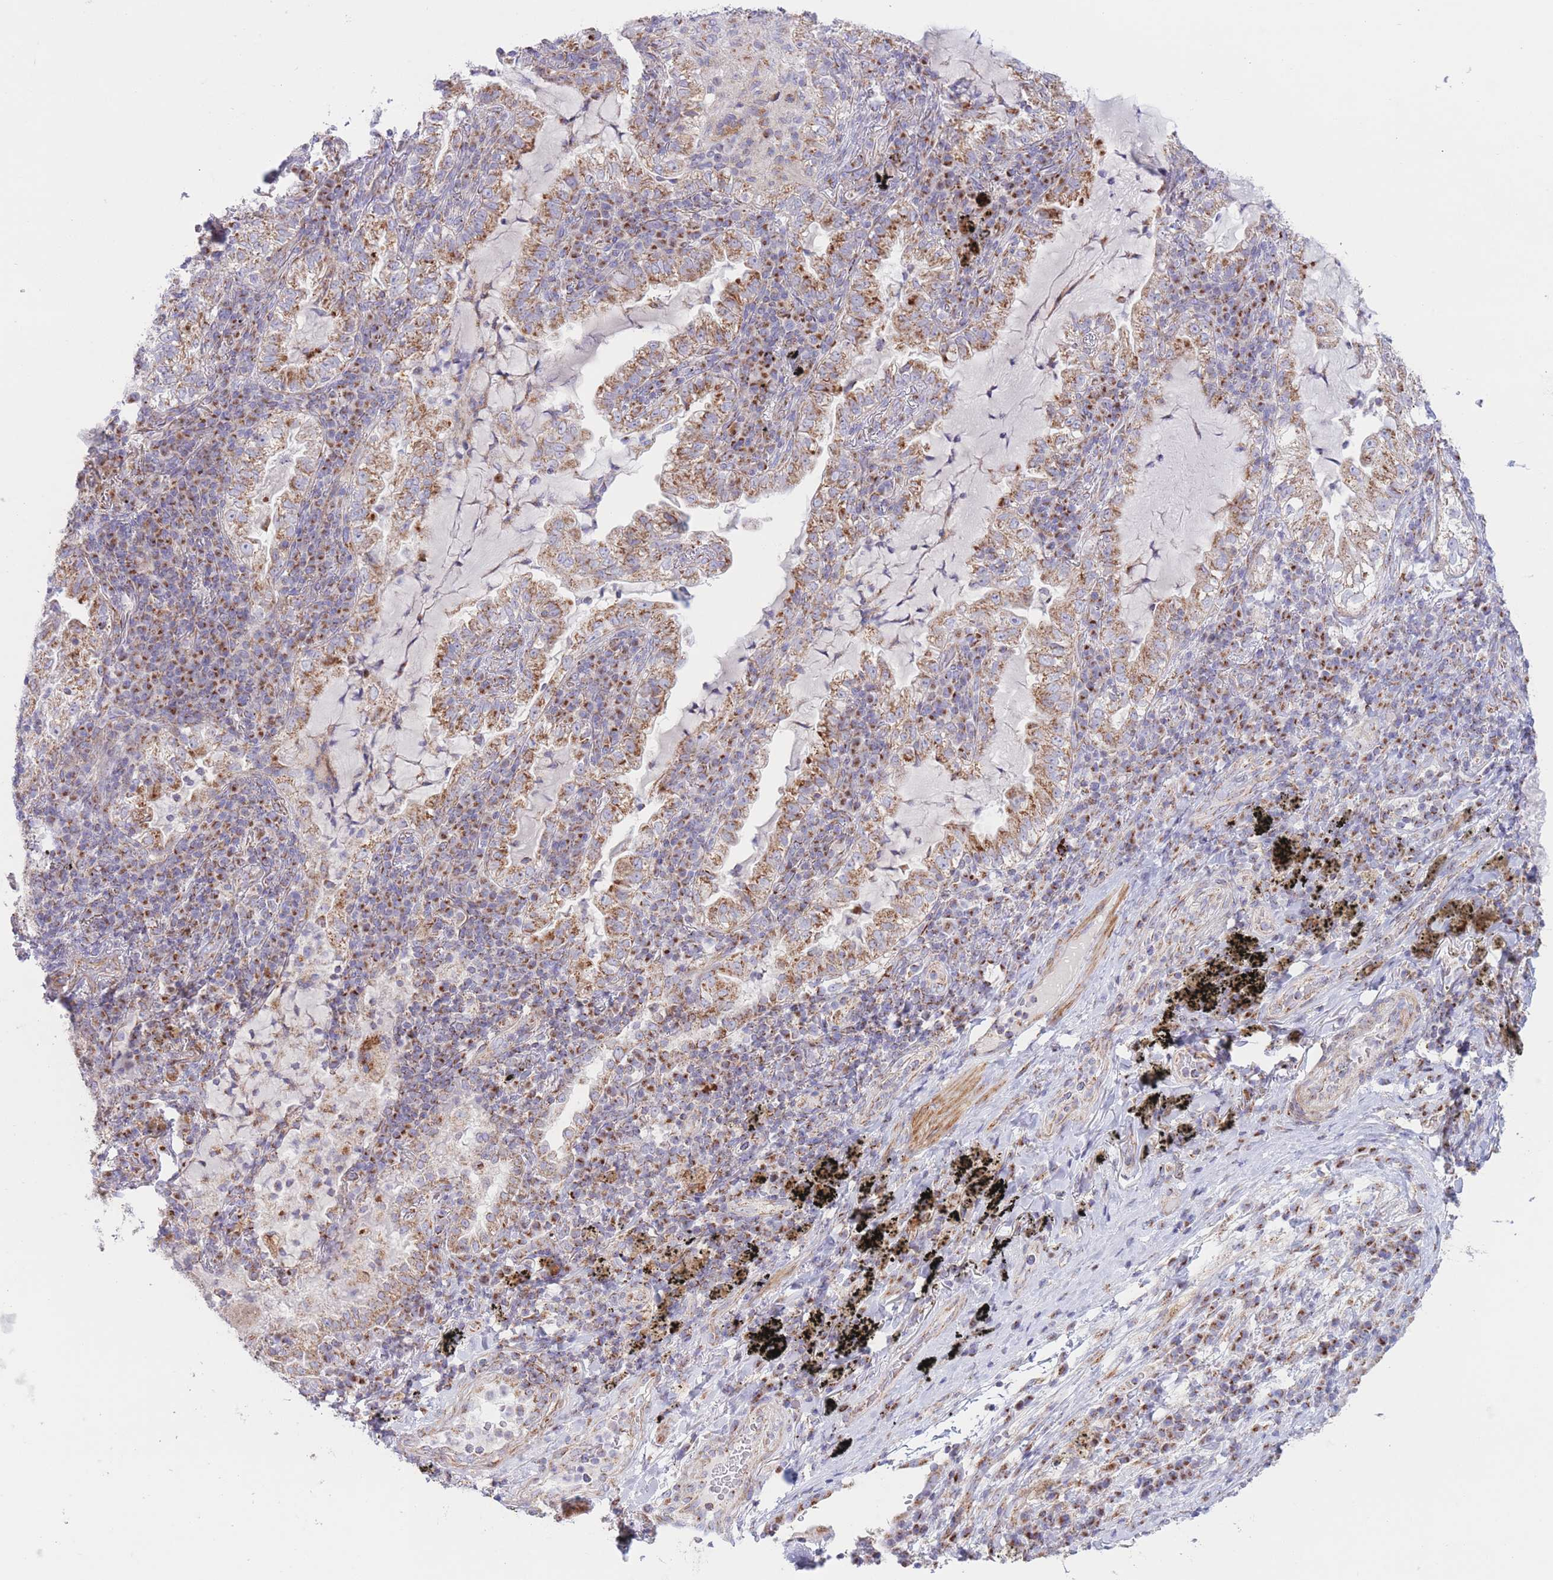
{"staining": {"intensity": "moderate", "quantity": ">75%", "location": "cytoplasmic/membranous"}, "tissue": "lung cancer", "cell_type": "Tumor cells", "image_type": "cancer", "snomed": [{"axis": "morphology", "description": "Adenocarcinoma, NOS"}, {"axis": "topography", "description": "Lung"}], "caption": "There is medium levels of moderate cytoplasmic/membranous expression in tumor cells of lung cancer (adenocarcinoma), as demonstrated by immunohistochemical staining (brown color).", "gene": "MPND", "patient": {"sex": "female", "age": 73}}